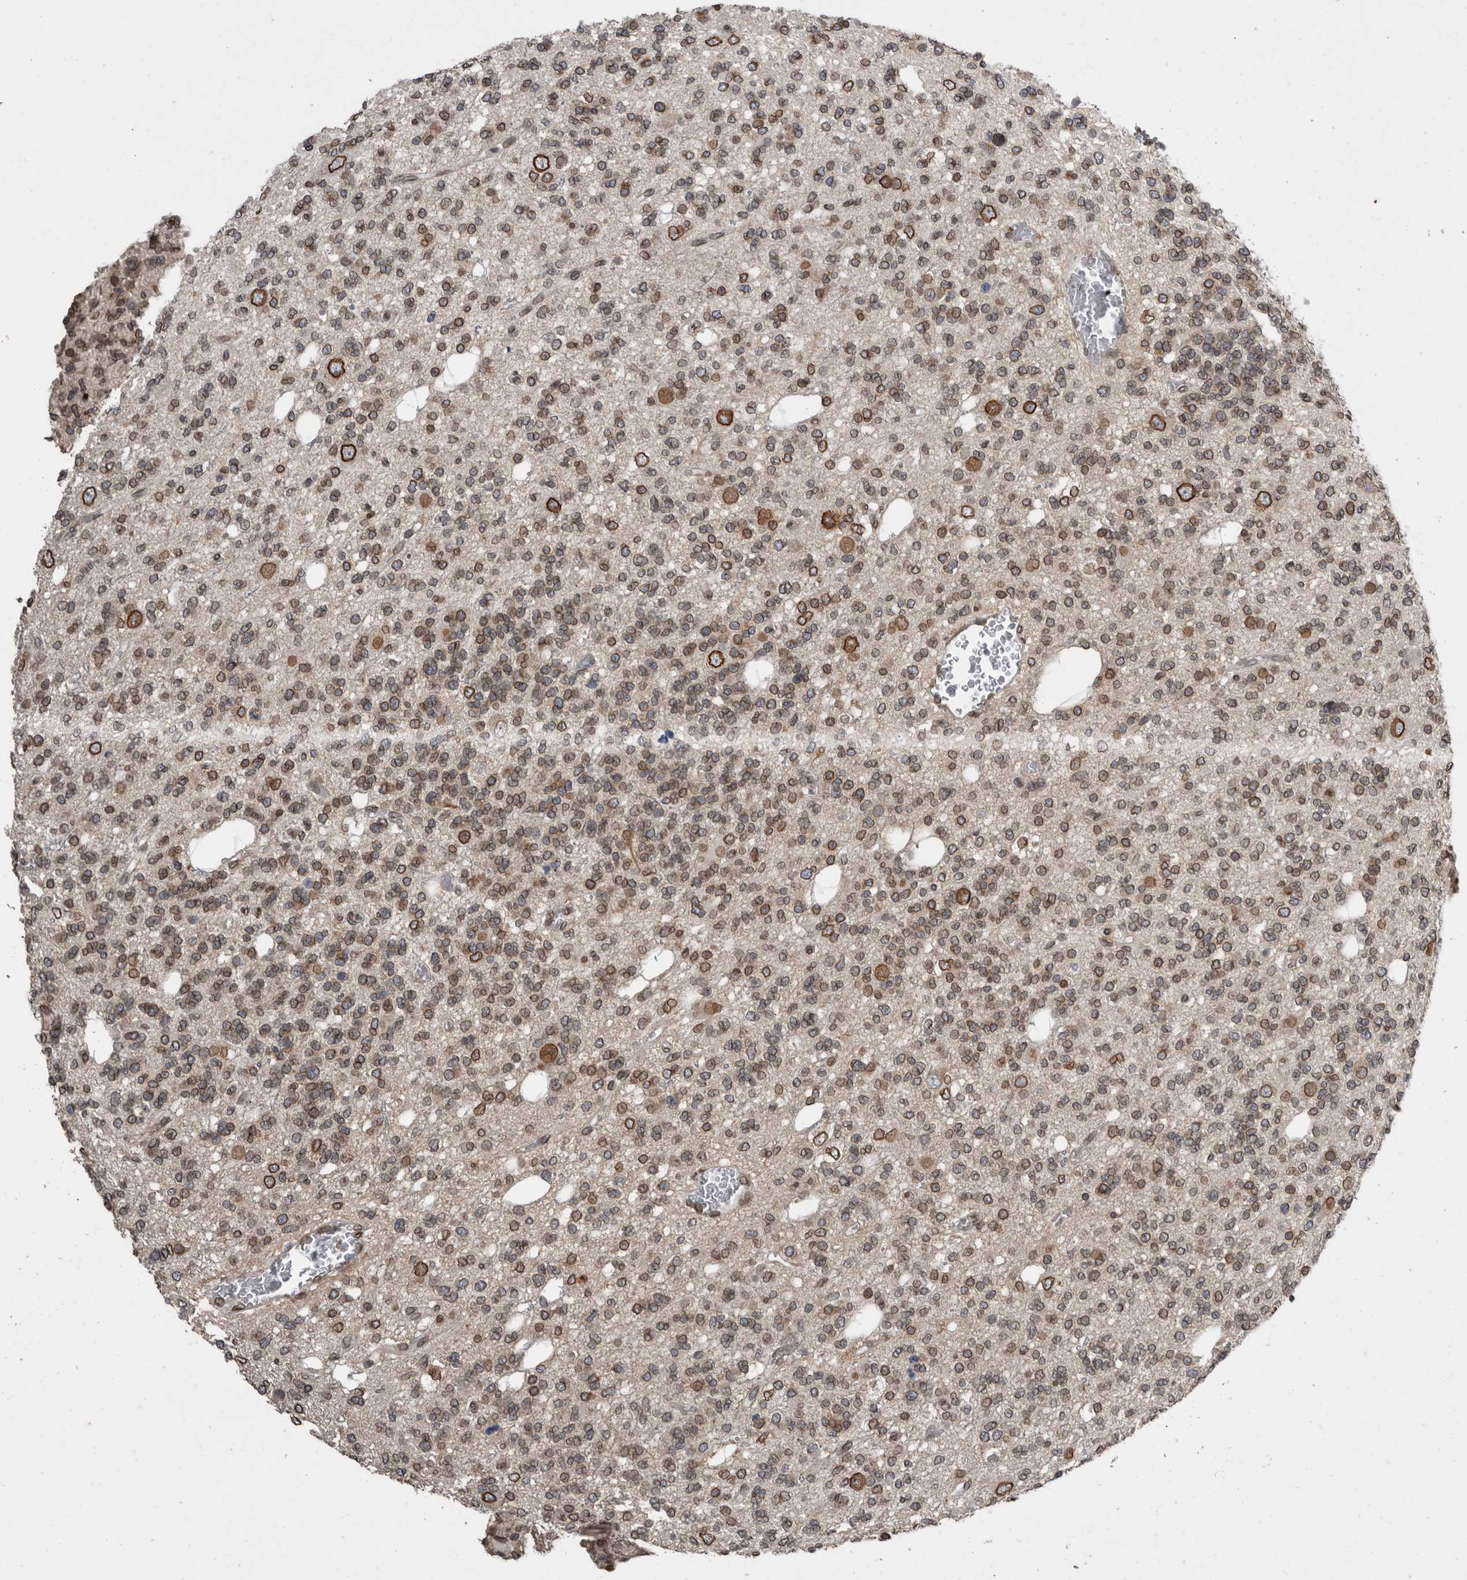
{"staining": {"intensity": "moderate", "quantity": ">75%", "location": "cytoplasmic/membranous,nuclear"}, "tissue": "glioma", "cell_type": "Tumor cells", "image_type": "cancer", "snomed": [{"axis": "morphology", "description": "Glioma, malignant, Low grade"}, {"axis": "topography", "description": "Brain"}], "caption": "Human malignant low-grade glioma stained with a brown dye demonstrates moderate cytoplasmic/membranous and nuclear positive staining in approximately >75% of tumor cells.", "gene": "RANBP2", "patient": {"sex": "male", "age": 38}}